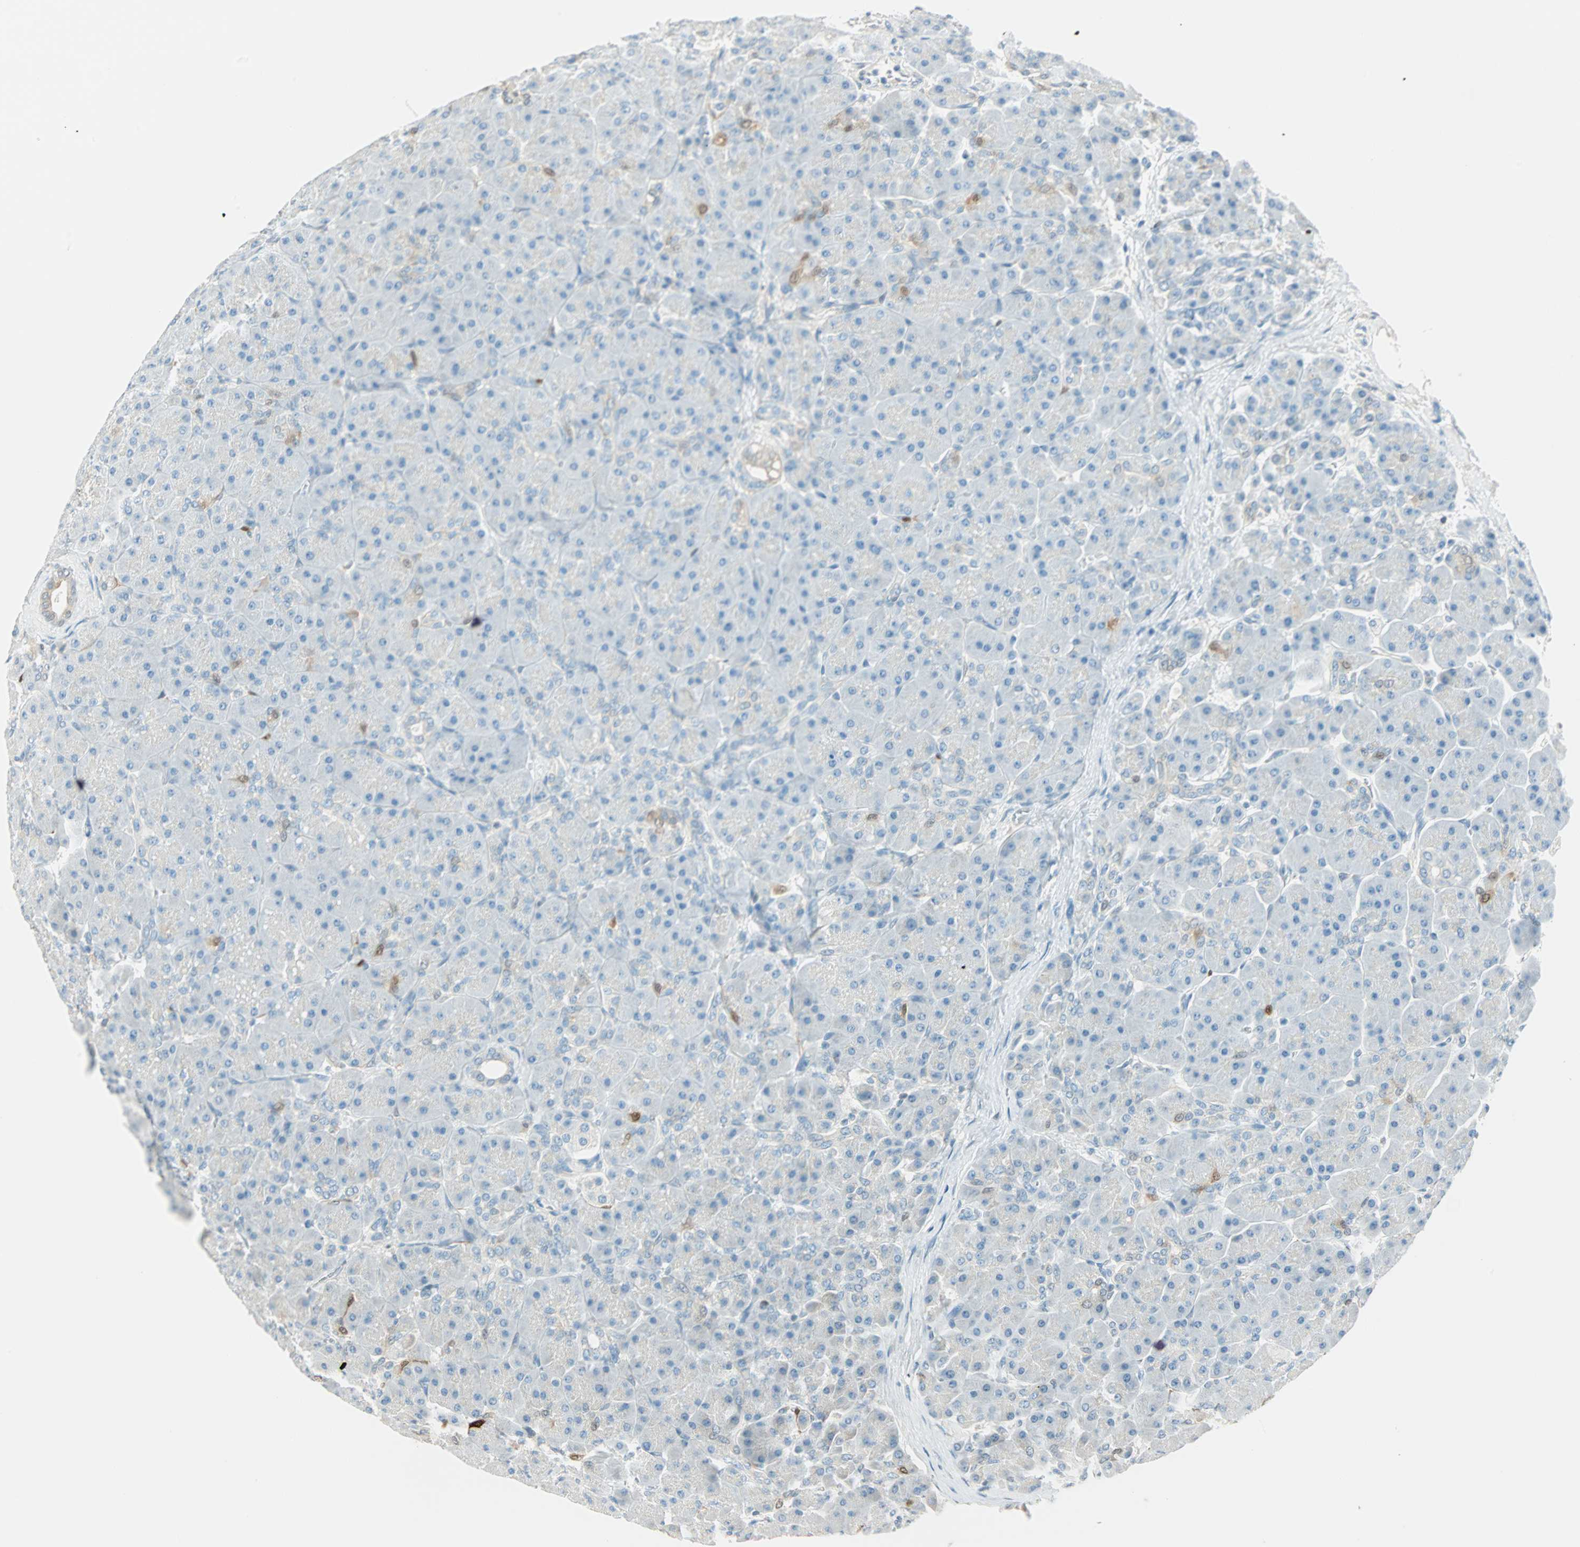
{"staining": {"intensity": "moderate", "quantity": "<25%", "location": "cytoplasmic/membranous"}, "tissue": "pancreas", "cell_type": "Exocrine glandular cells", "image_type": "normal", "snomed": [{"axis": "morphology", "description": "Normal tissue, NOS"}, {"axis": "topography", "description": "Pancreas"}], "caption": "Immunohistochemistry (IHC) (DAB (3,3'-diaminobenzidine)) staining of unremarkable pancreas shows moderate cytoplasmic/membranous protein staining in about <25% of exocrine glandular cells. (IHC, brightfield microscopy, high magnification).", "gene": "S100A1", "patient": {"sex": "male", "age": 66}}